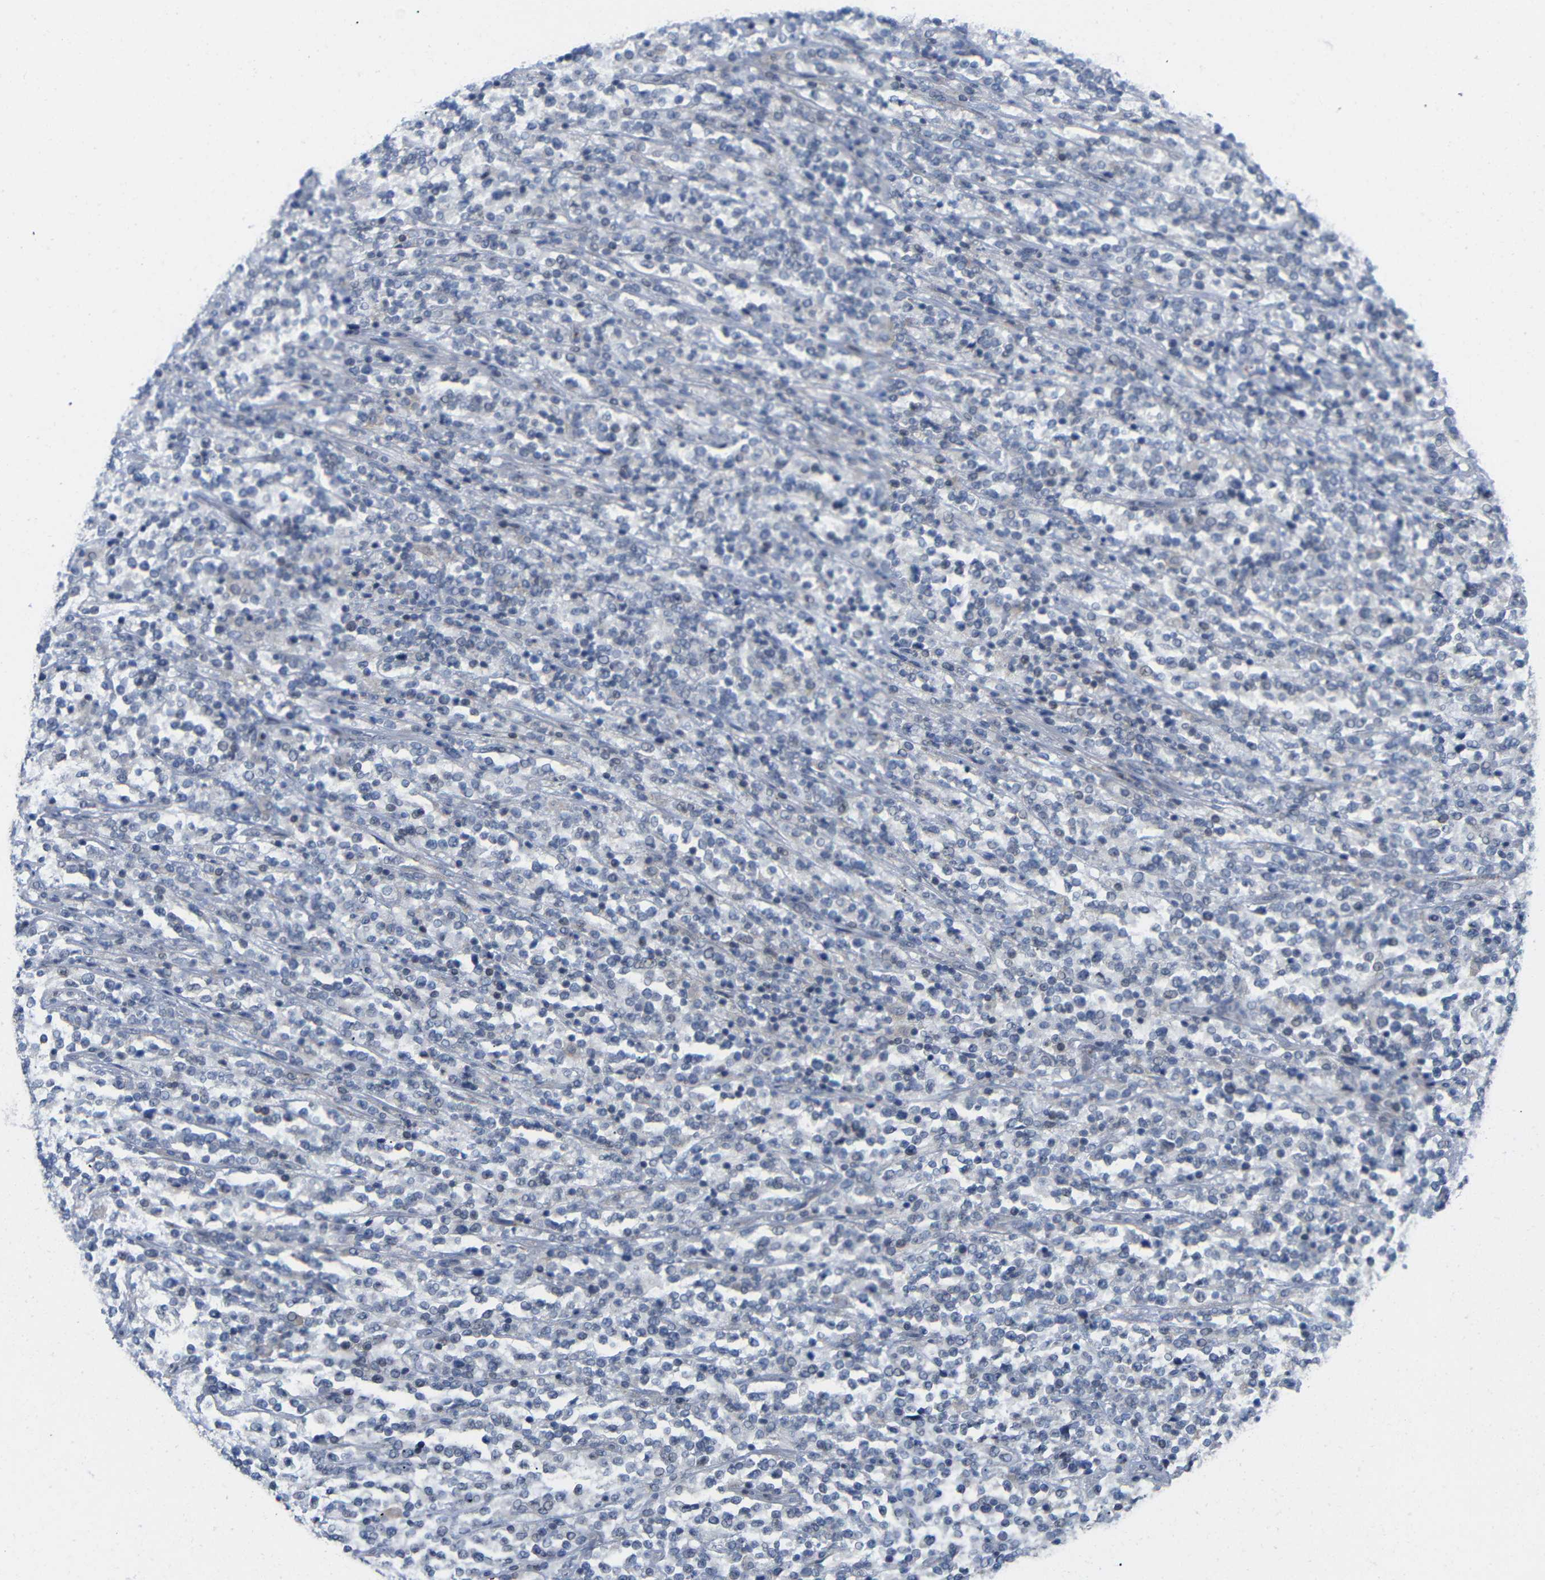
{"staining": {"intensity": "negative", "quantity": "none", "location": "none"}, "tissue": "lymphoma", "cell_type": "Tumor cells", "image_type": "cancer", "snomed": [{"axis": "morphology", "description": "Malignant lymphoma, non-Hodgkin's type, High grade"}, {"axis": "topography", "description": "Soft tissue"}], "caption": "Lymphoma stained for a protein using IHC displays no expression tumor cells.", "gene": "CMTM1", "patient": {"sex": "male", "age": 18}}